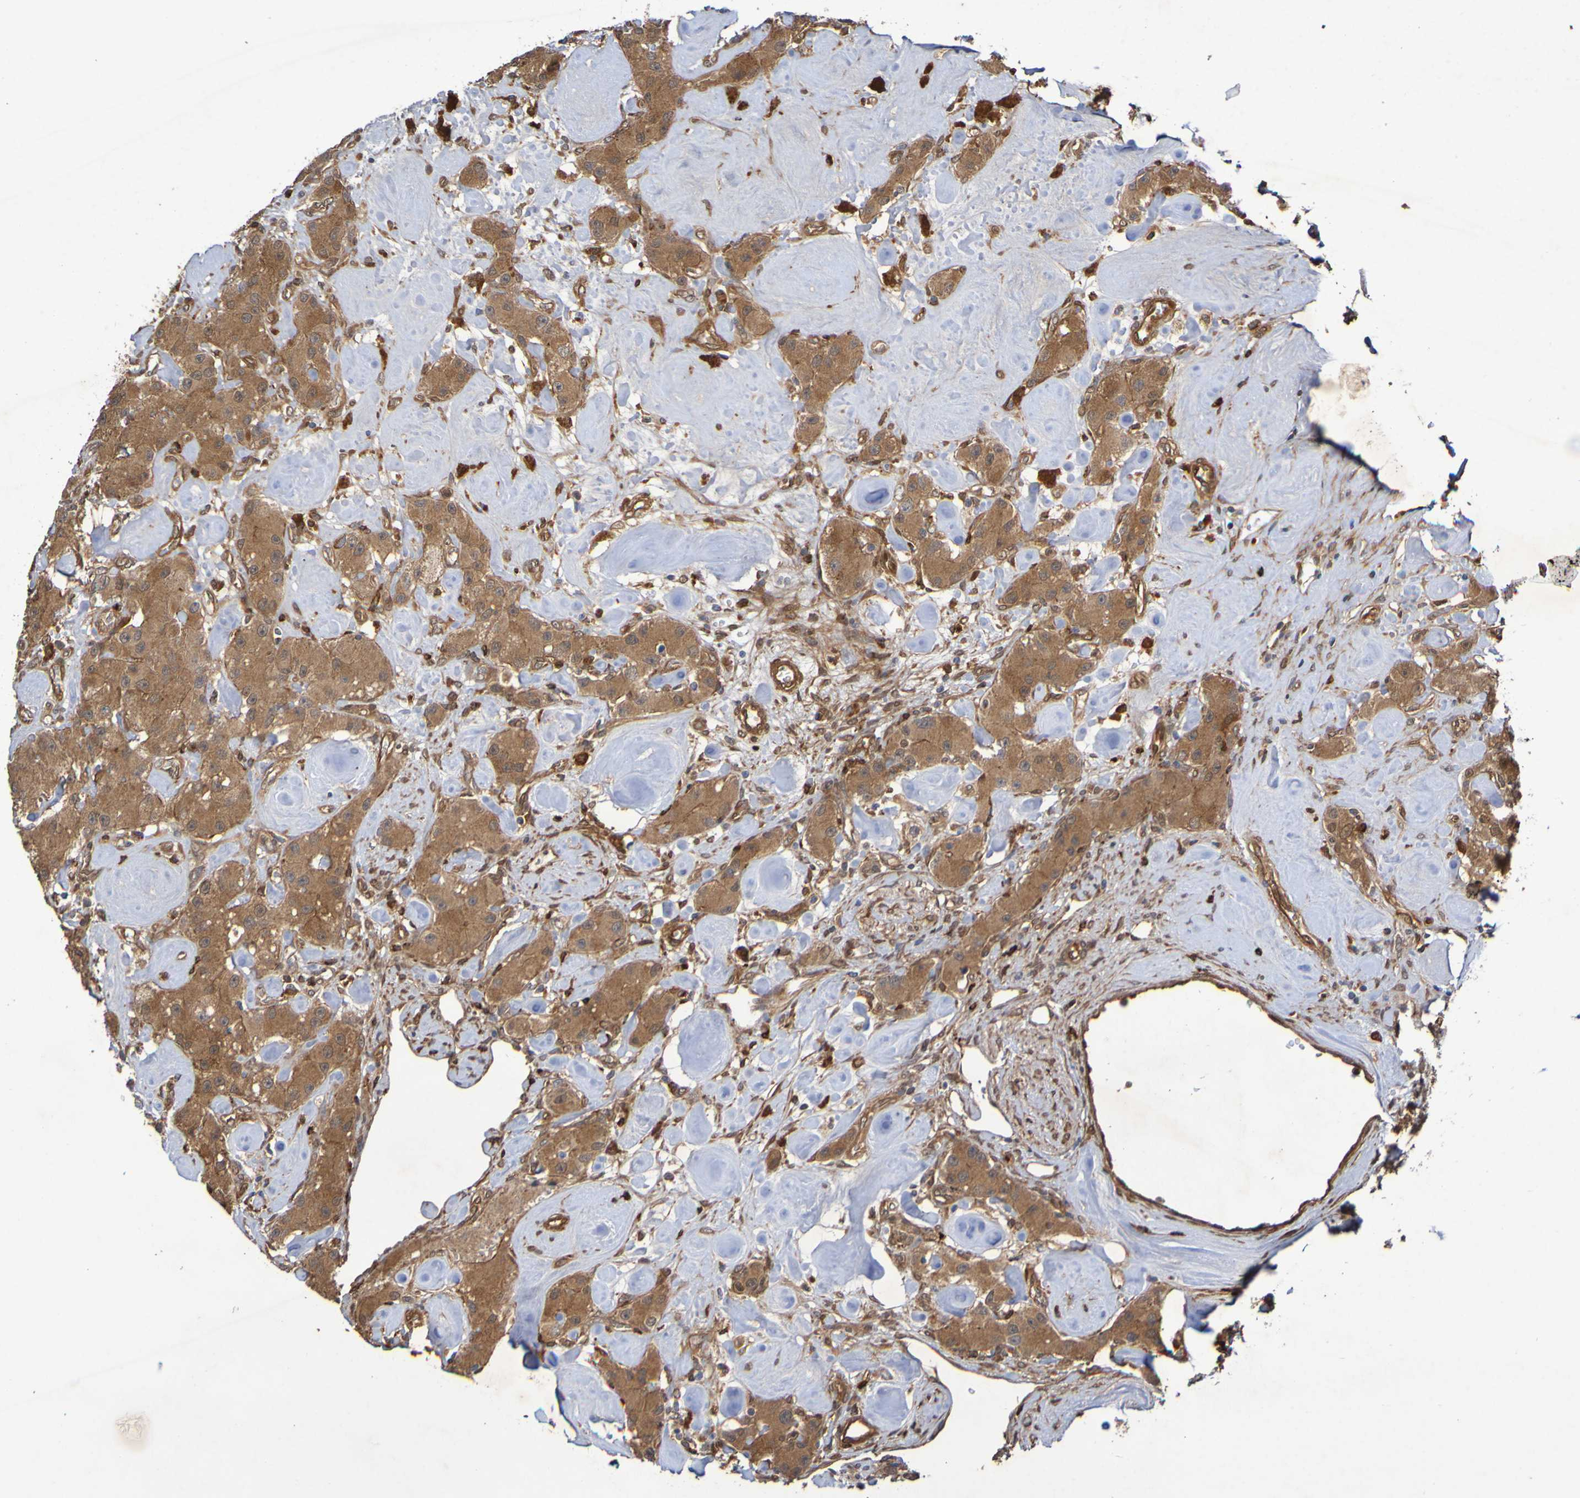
{"staining": {"intensity": "moderate", "quantity": ">75%", "location": "cytoplasmic/membranous"}, "tissue": "carcinoid", "cell_type": "Tumor cells", "image_type": "cancer", "snomed": [{"axis": "morphology", "description": "Carcinoid, malignant, NOS"}, {"axis": "topography", "description": "Pancreas"}], "caption": "Tumor cells demonstrate medium levels of moderate cytoplasmic/membranous staining in about >75% of cells in human malignant carcinoid. (DAB = brown stain, brightfield microscopy at high magnification).", "gene": "SERPINB6", "patient": {"sex": "male", "age": 41}}